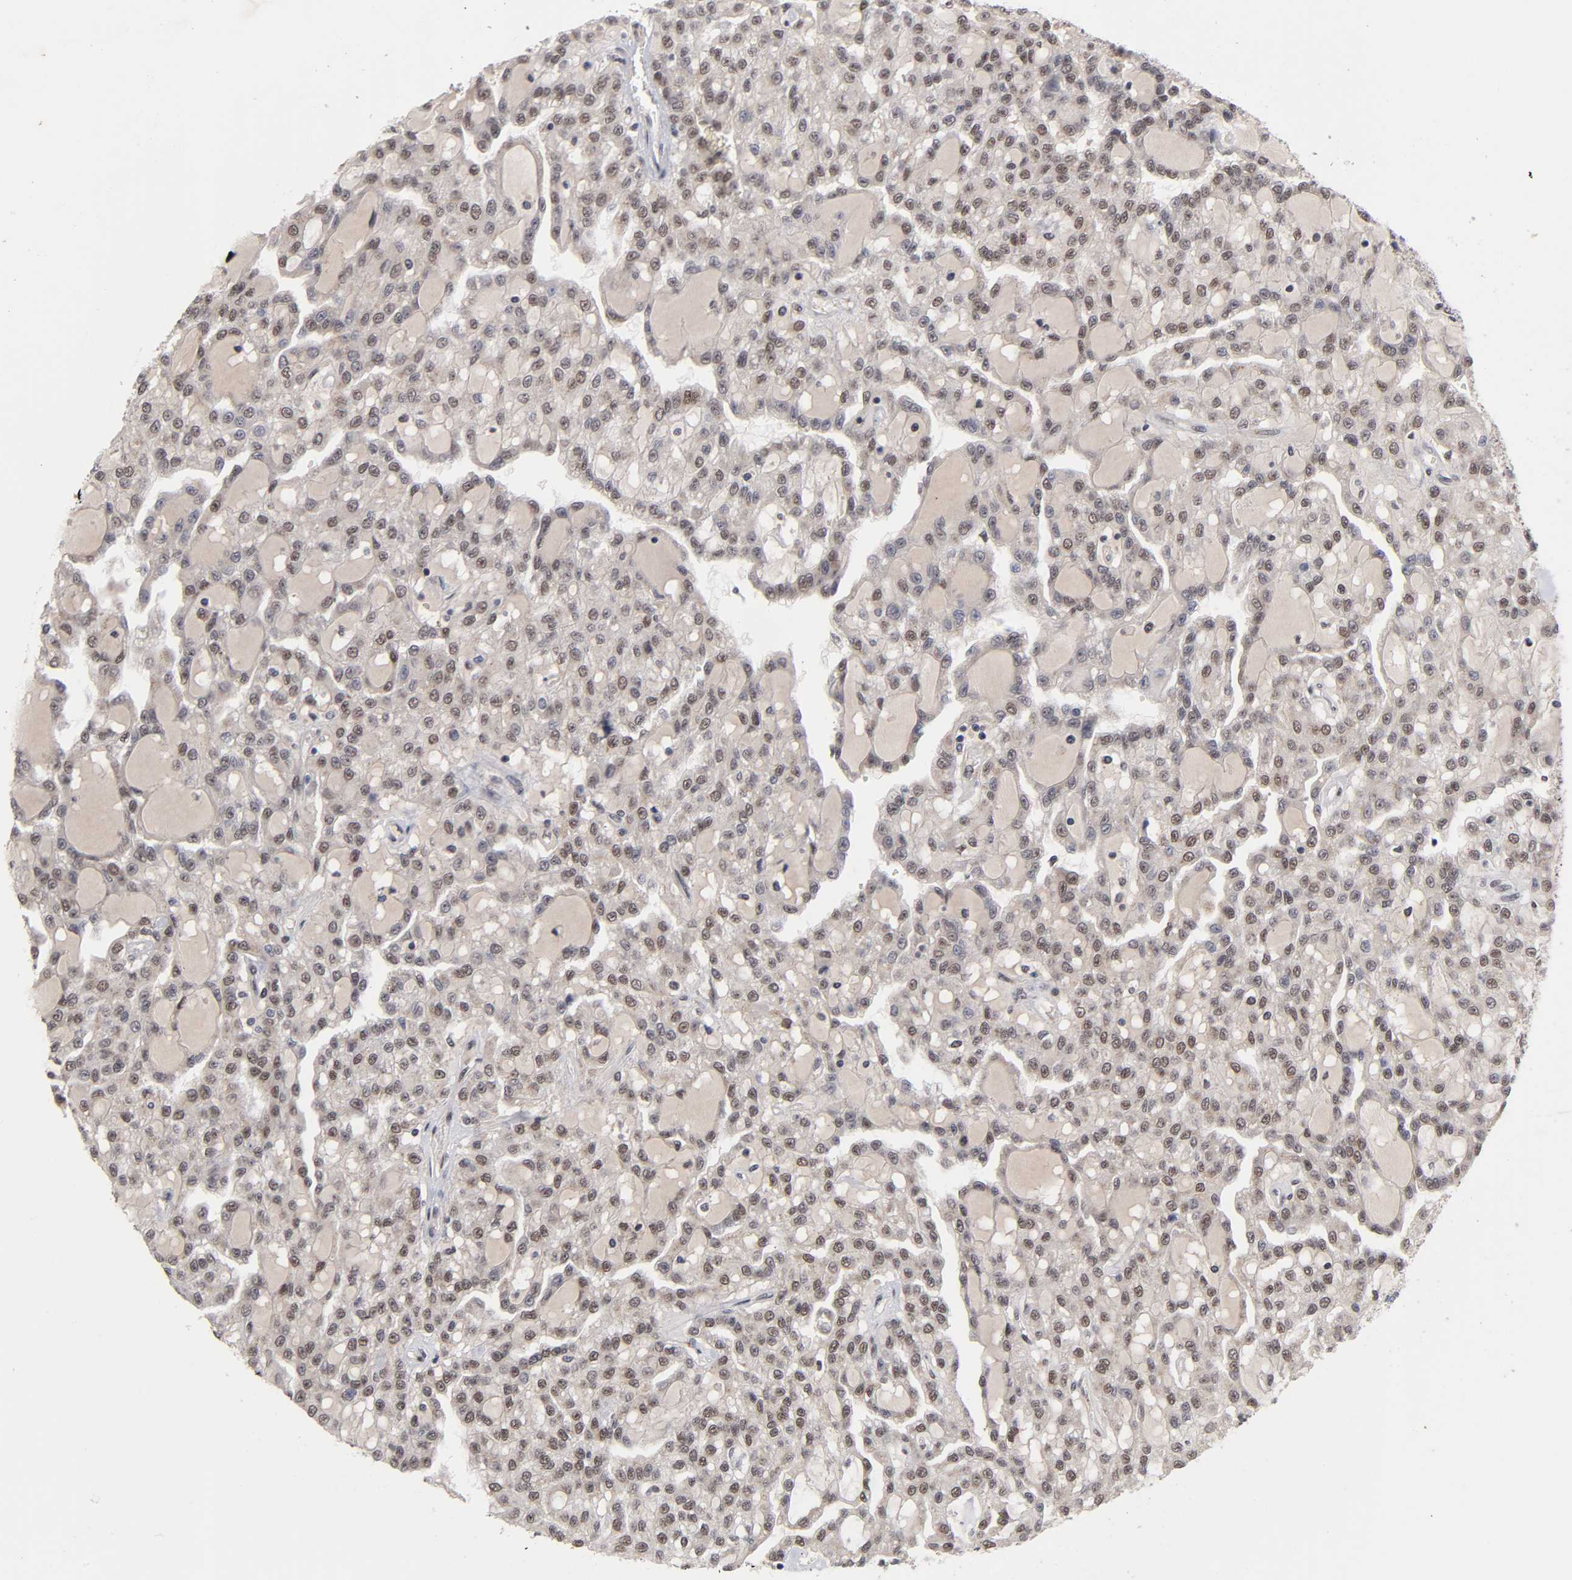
{"staining": {"intensity": "moderate", "quantity": "25%-75%", "location": "nuclear"}, "tissue": "renal cancer", "cell_type": "Tumor cells", "image_type": "cancer", "snomed": [{"axis": "morphology", "description": "Adenocarcinoma, NOS"}, {"axis": "topography", "description": "Kidney"}], "caption": "A photomicrograph of renal cancer stained for a protein demonstrates moderate nuclear brown staining in tumor cells.", "gene": "EP300", "patient": {"sex": "male", "age": 63}}